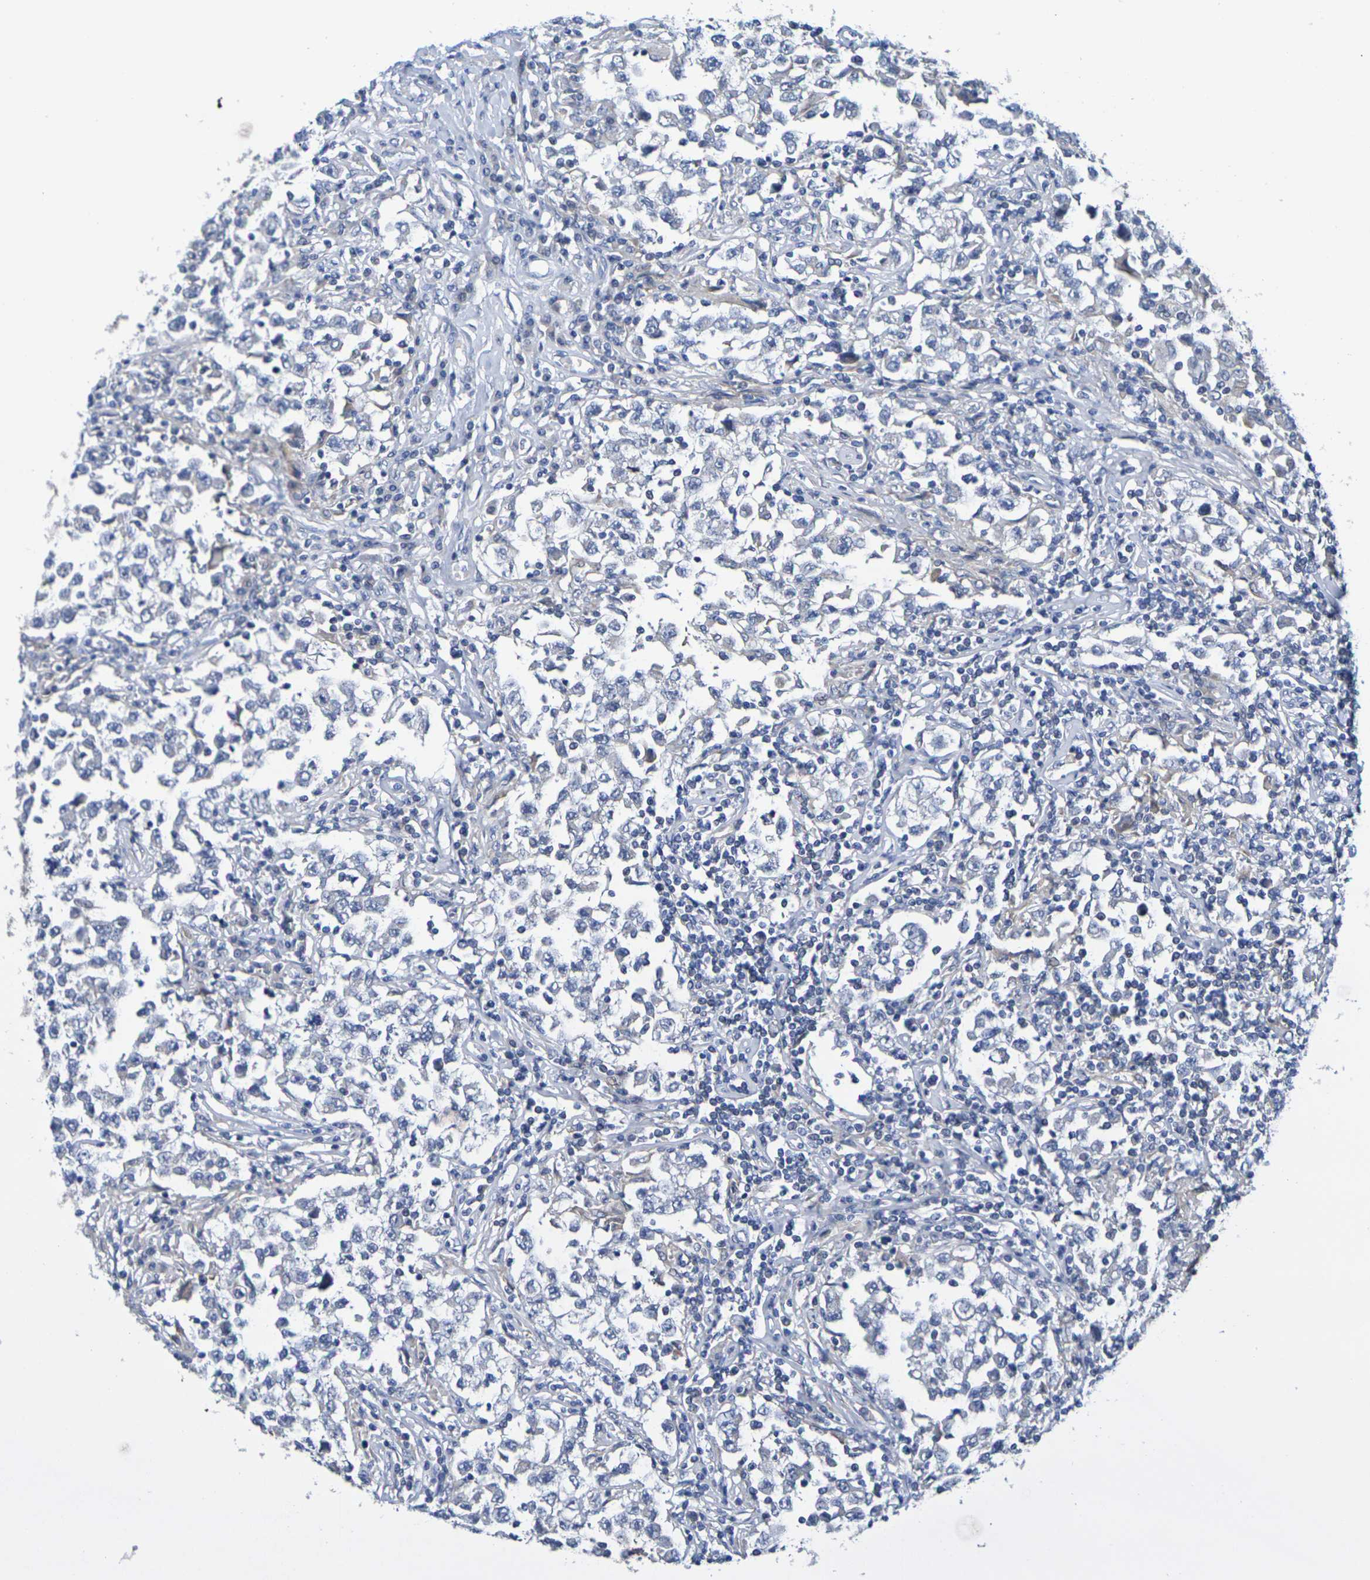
{"staining": {"intensity": "negative", "quantity": "none", "location": "none"}, "tissue": "testis cancer", "cell_type": "Tumor cells", "image_type": "cancer", "snomed": [{"axis": "morphology", "description": "Carcinoma, Embryonal, NOS"}, {"axis": "topography", "description": "Testis"}], "caption": "Photomicrograph shows no significant protein staining in tumor cells of testis embryonal carcinoma.", "gene": "SDC4", "patient": {"sex": "male", "age": 21}}